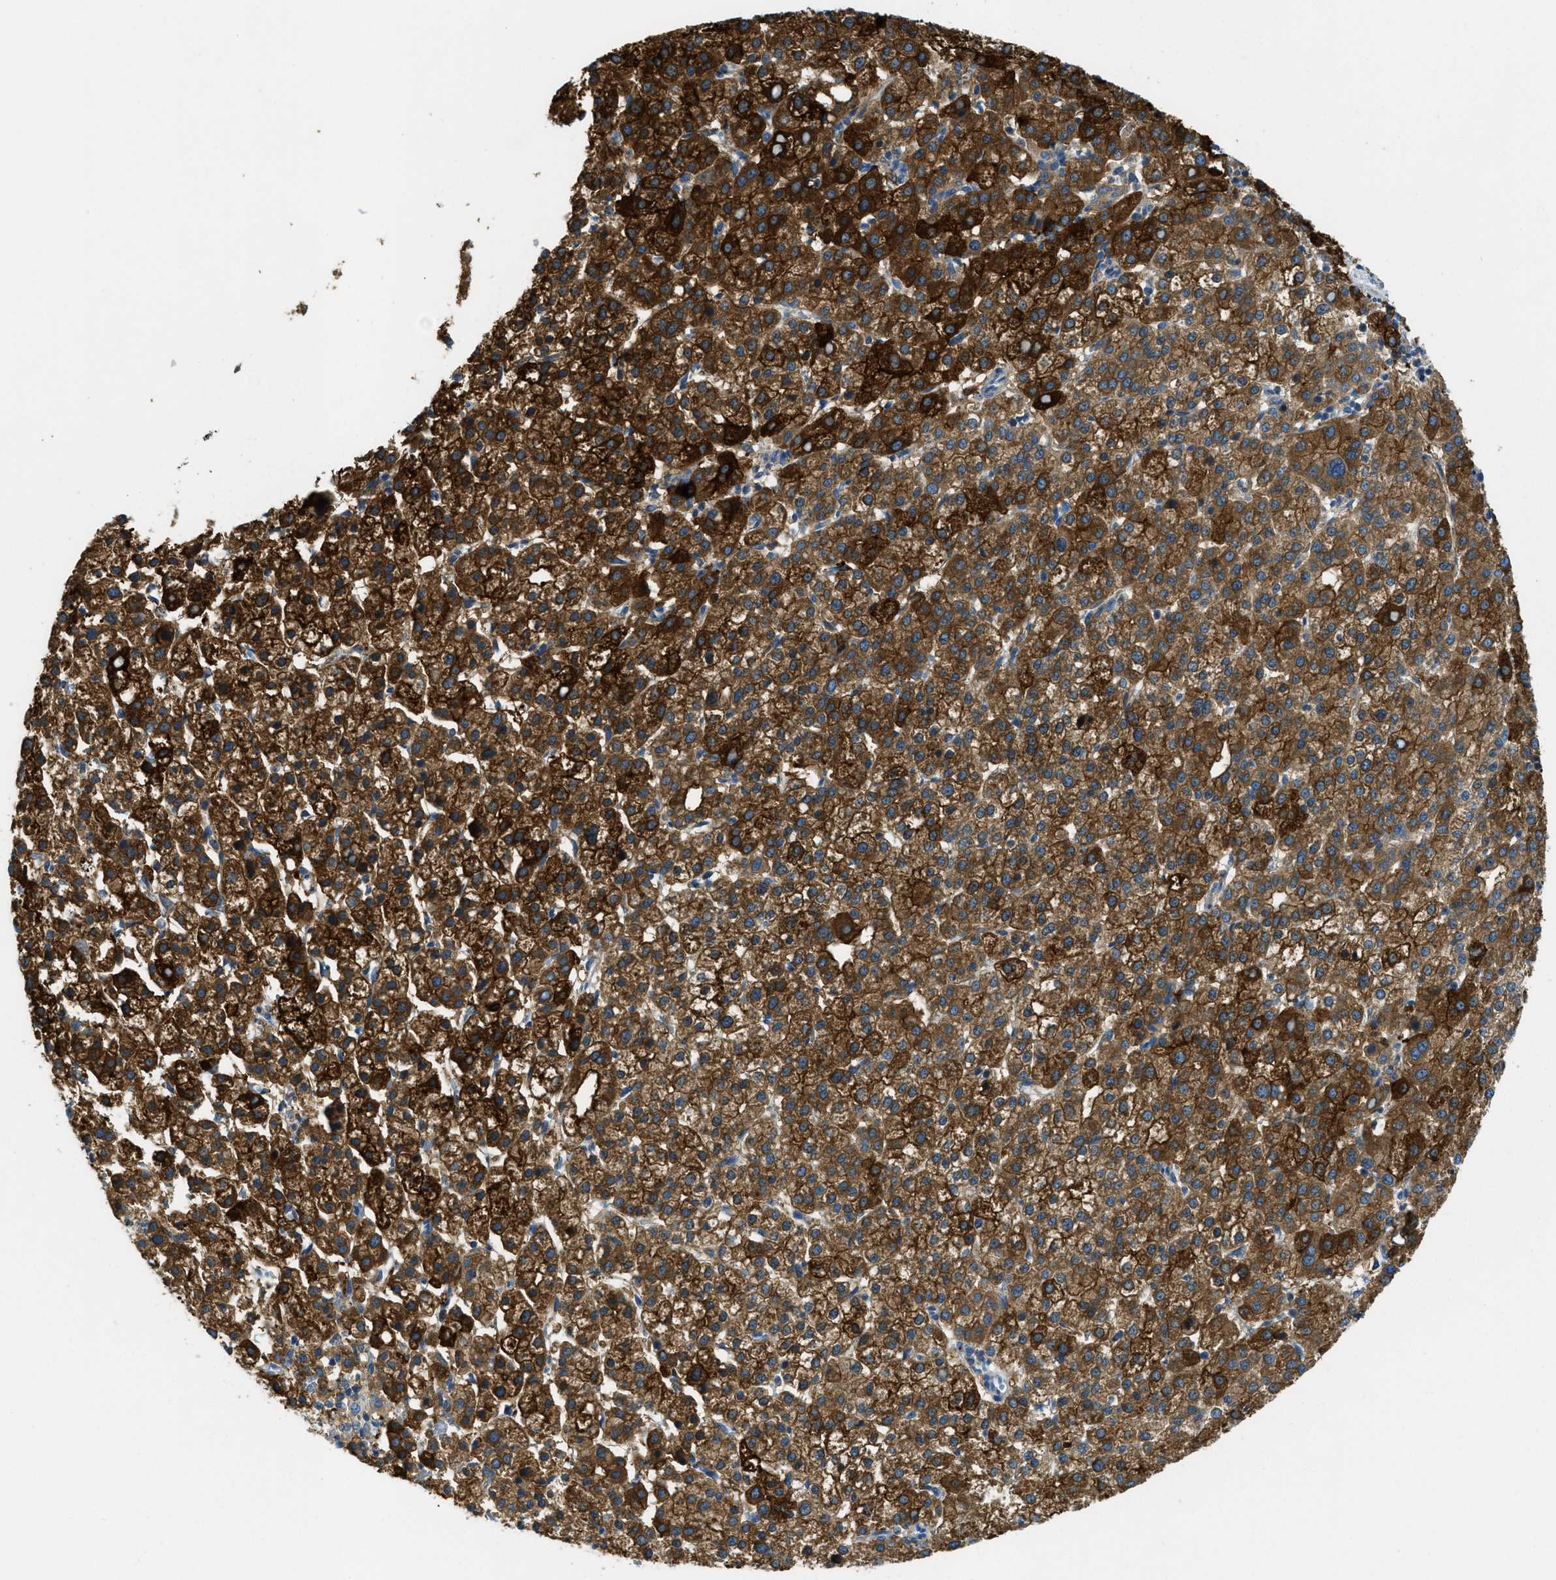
{"staining": {"intensity": "strong", "quantity": ">75%", "location": "cytoplasmic/membranous"}, "tissue": "liver cancer", "cell_type": "Tumor cells", "image_type": "cancer", "snomed": [{"axis": "morphology", "description": "Carcinoma, Hepatocellular, NOS"}, {"axis": "topography", "description": "Liver"}], "caption": "IHC of human liver hepatocellular carcinoma displays high levels of strong cytoplasmic/membranous expression in about >75% of tumor cells.", "gene": "RFFL", "patient": {"sex": "female", "age": 58}}